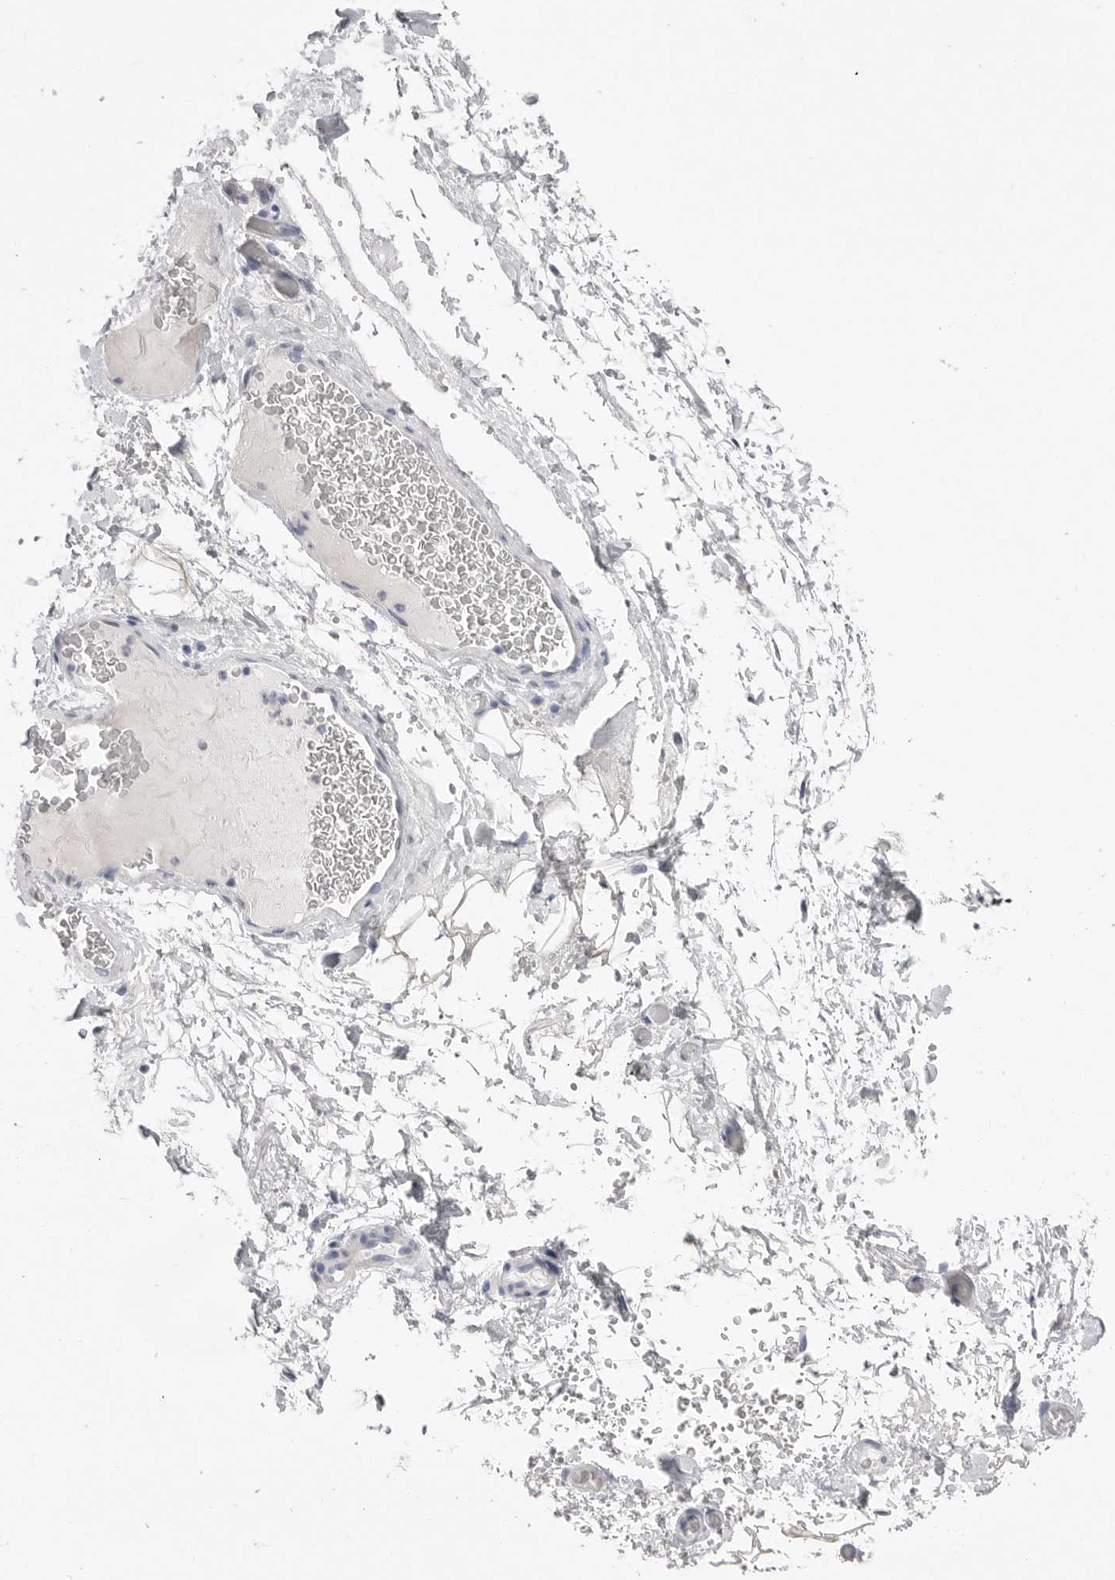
{"staining": {"intensity": "negative", "quantity": "none", "location": "none"}, "tissue": "adipose tissue", "cell_type": "Adipocytes", "image_type": "normal", "snomed": [{"axis": "morphology", "description": "Normal tissue, NOS"}, {"axis": "morphology", "description": "Adenocarcinoma, NOS"}, {"axis": "topography", "description": "Esophagus"}], "caption": "DAB immunohistochemical staining of benign adipose tissue exhibits no significant staining in adipocytes.", "gene": "CPB1", "patient": {"sex": "male", "age": 62}}